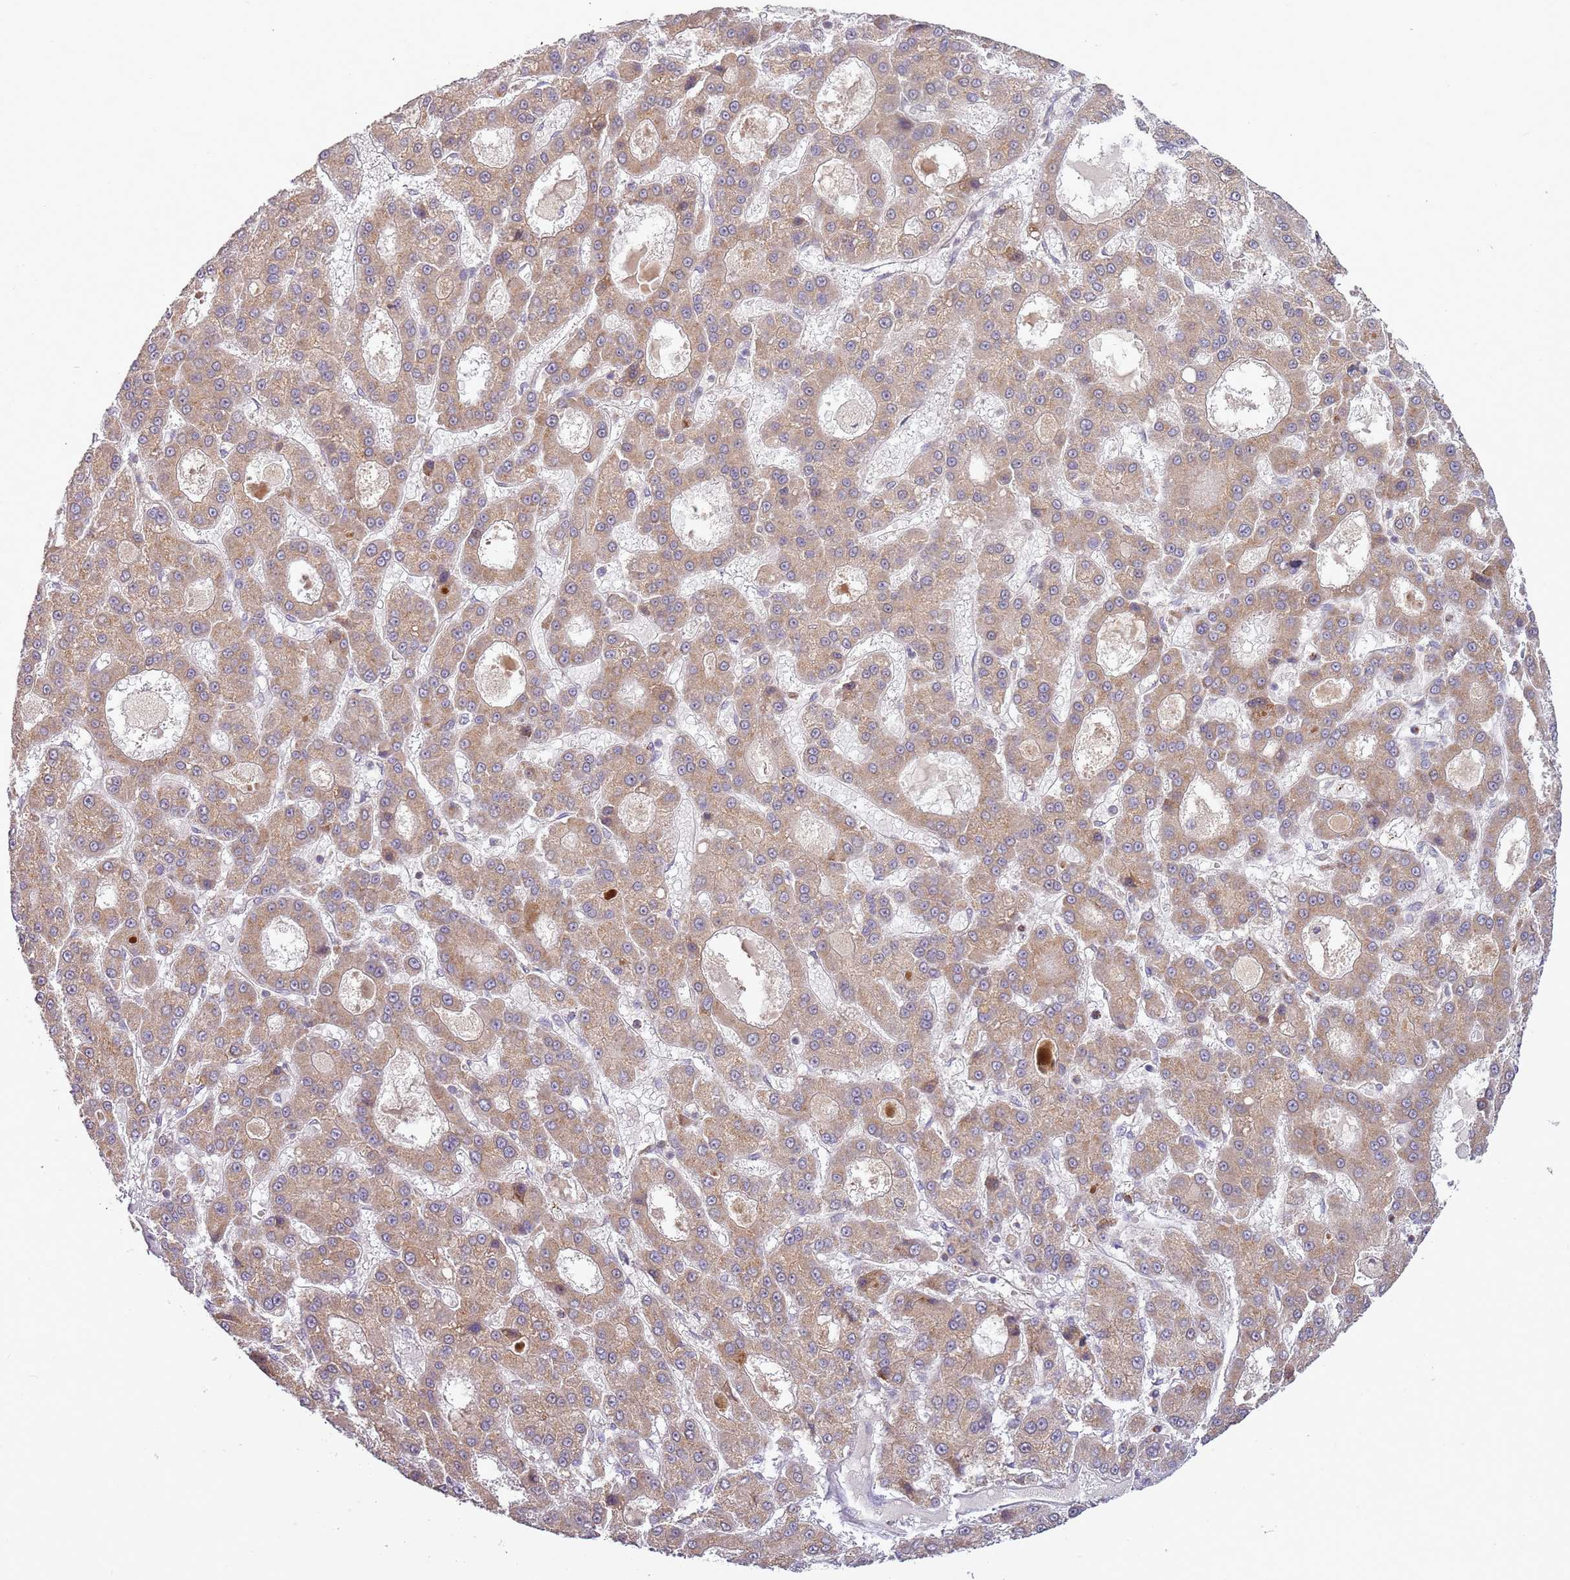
{"staining": {"intensity": "moderate", "quantity": ">75%", "location": "cytoplasmic/membranous"}, "tissue": "liver cancer", "cell_type": "Tumor cells", "image_type": "cancer", "snomed": [{"axis": "morphology", "description": "Carcinoma, Hepatocellular, NOS"}, {"axis": "topography", "description": "Liver"}], "caption": "Immunohistochemistry histopathology image of neoplastic tissue: human hepatocellular carcinoma (liver) stained using immunohistochemistry reveals medium levels of moderate protein expression localized specifically in the cytoplasmic/membranous of tumor cells, appearing as a cytoplasmic/membranous brown color.", "gene": "DTD2", "patient": {"sex": "male", "age": 70}}